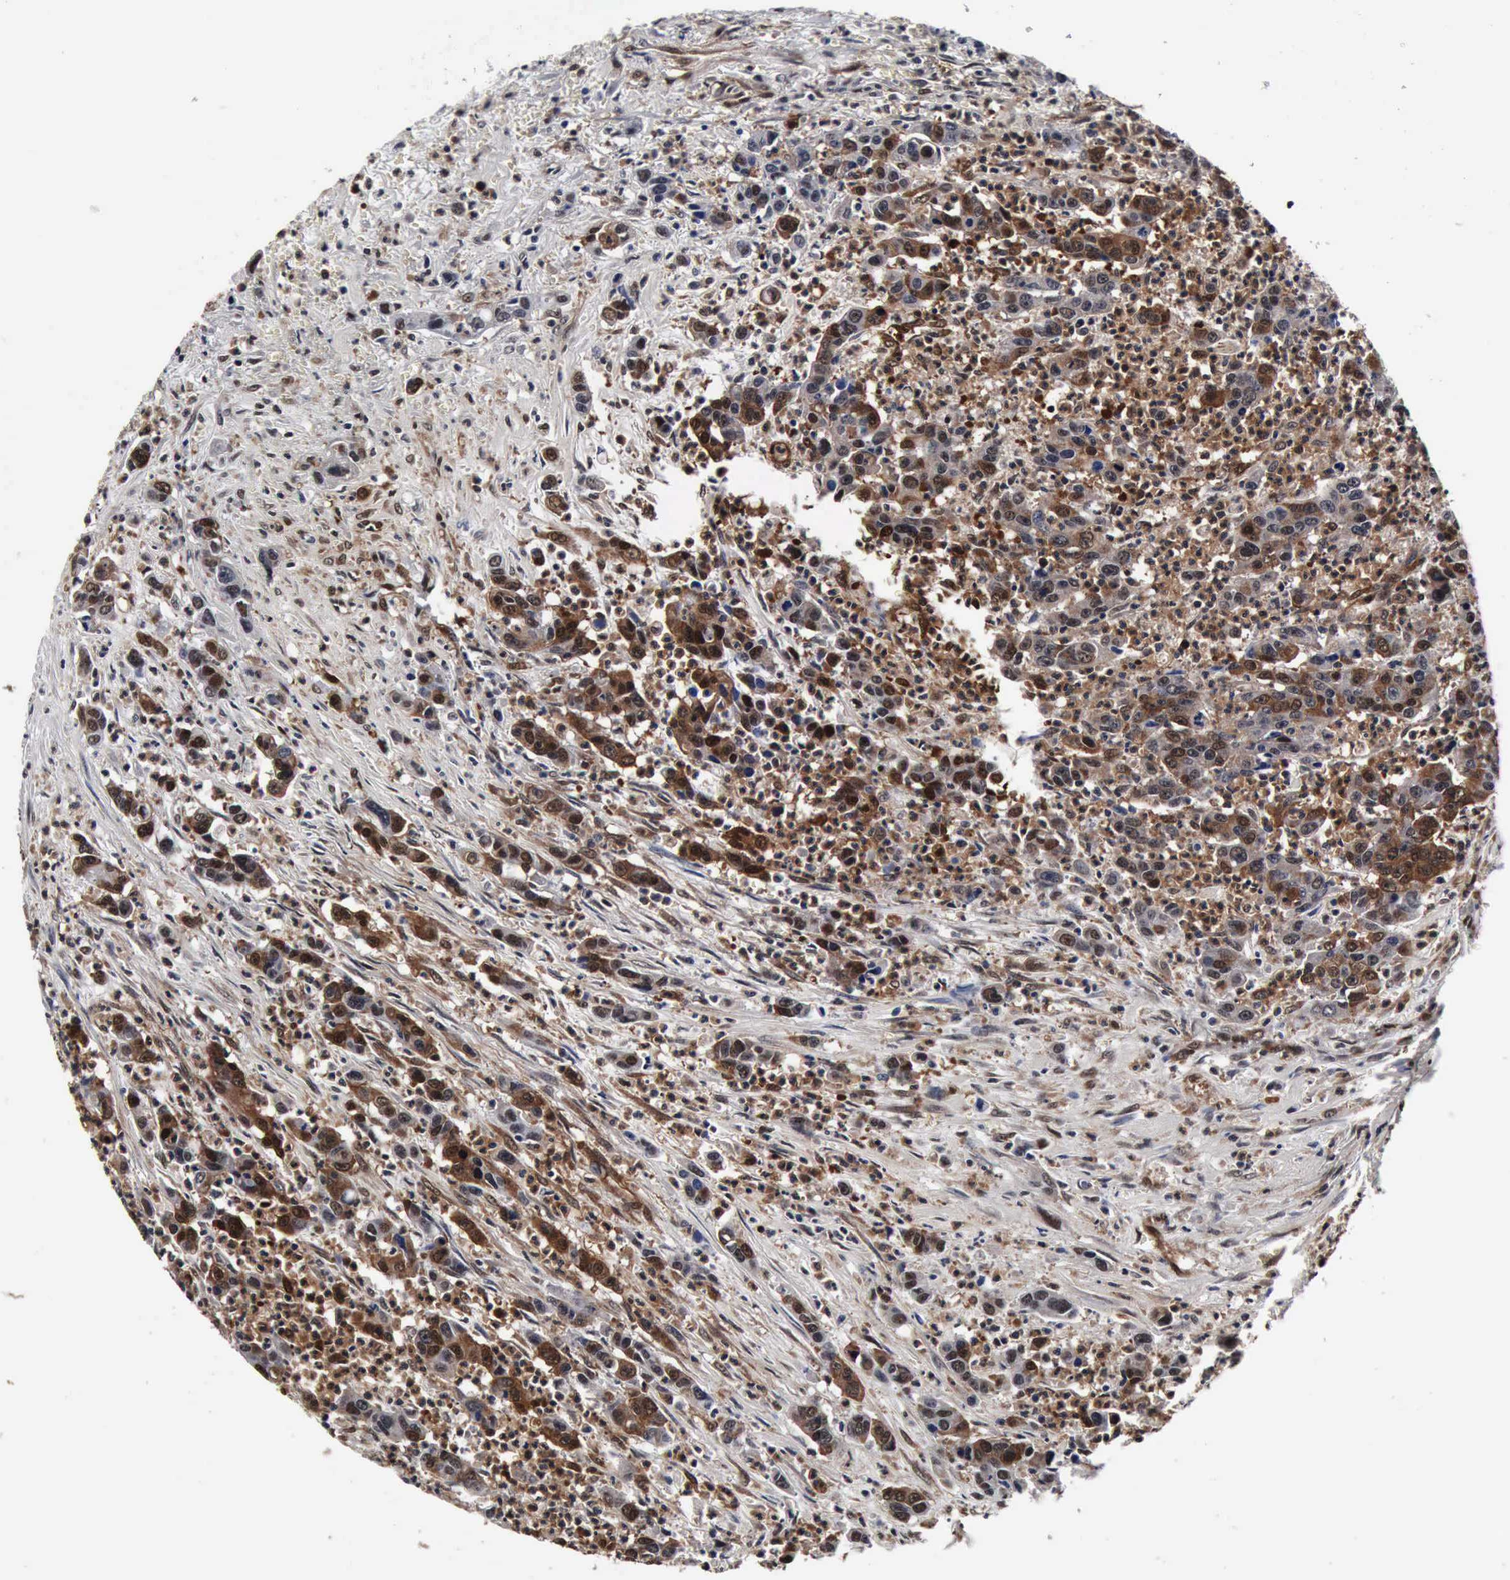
{"staining": {"intensity": "moderate", "quantity": ">75%", "location": "cytoplasmic/membranous,nuclear"}, "tissue": "urothelial cancer", "cell_type": "Tumor cells", "image_type": "cancer", "snomed": [{"axis": "morphology", "description": "Urothelial carcinoma, High grade"}, {"axis": "topography", "description": "Urinary bladder"}], "caption": "A brown stain highlights moderate cytoplasmic/membranous and nuclear staining of a protein in urothelial cancer tumor cells.", "gene": "UBC", "patient": {"sex": "male", "age": 86}}